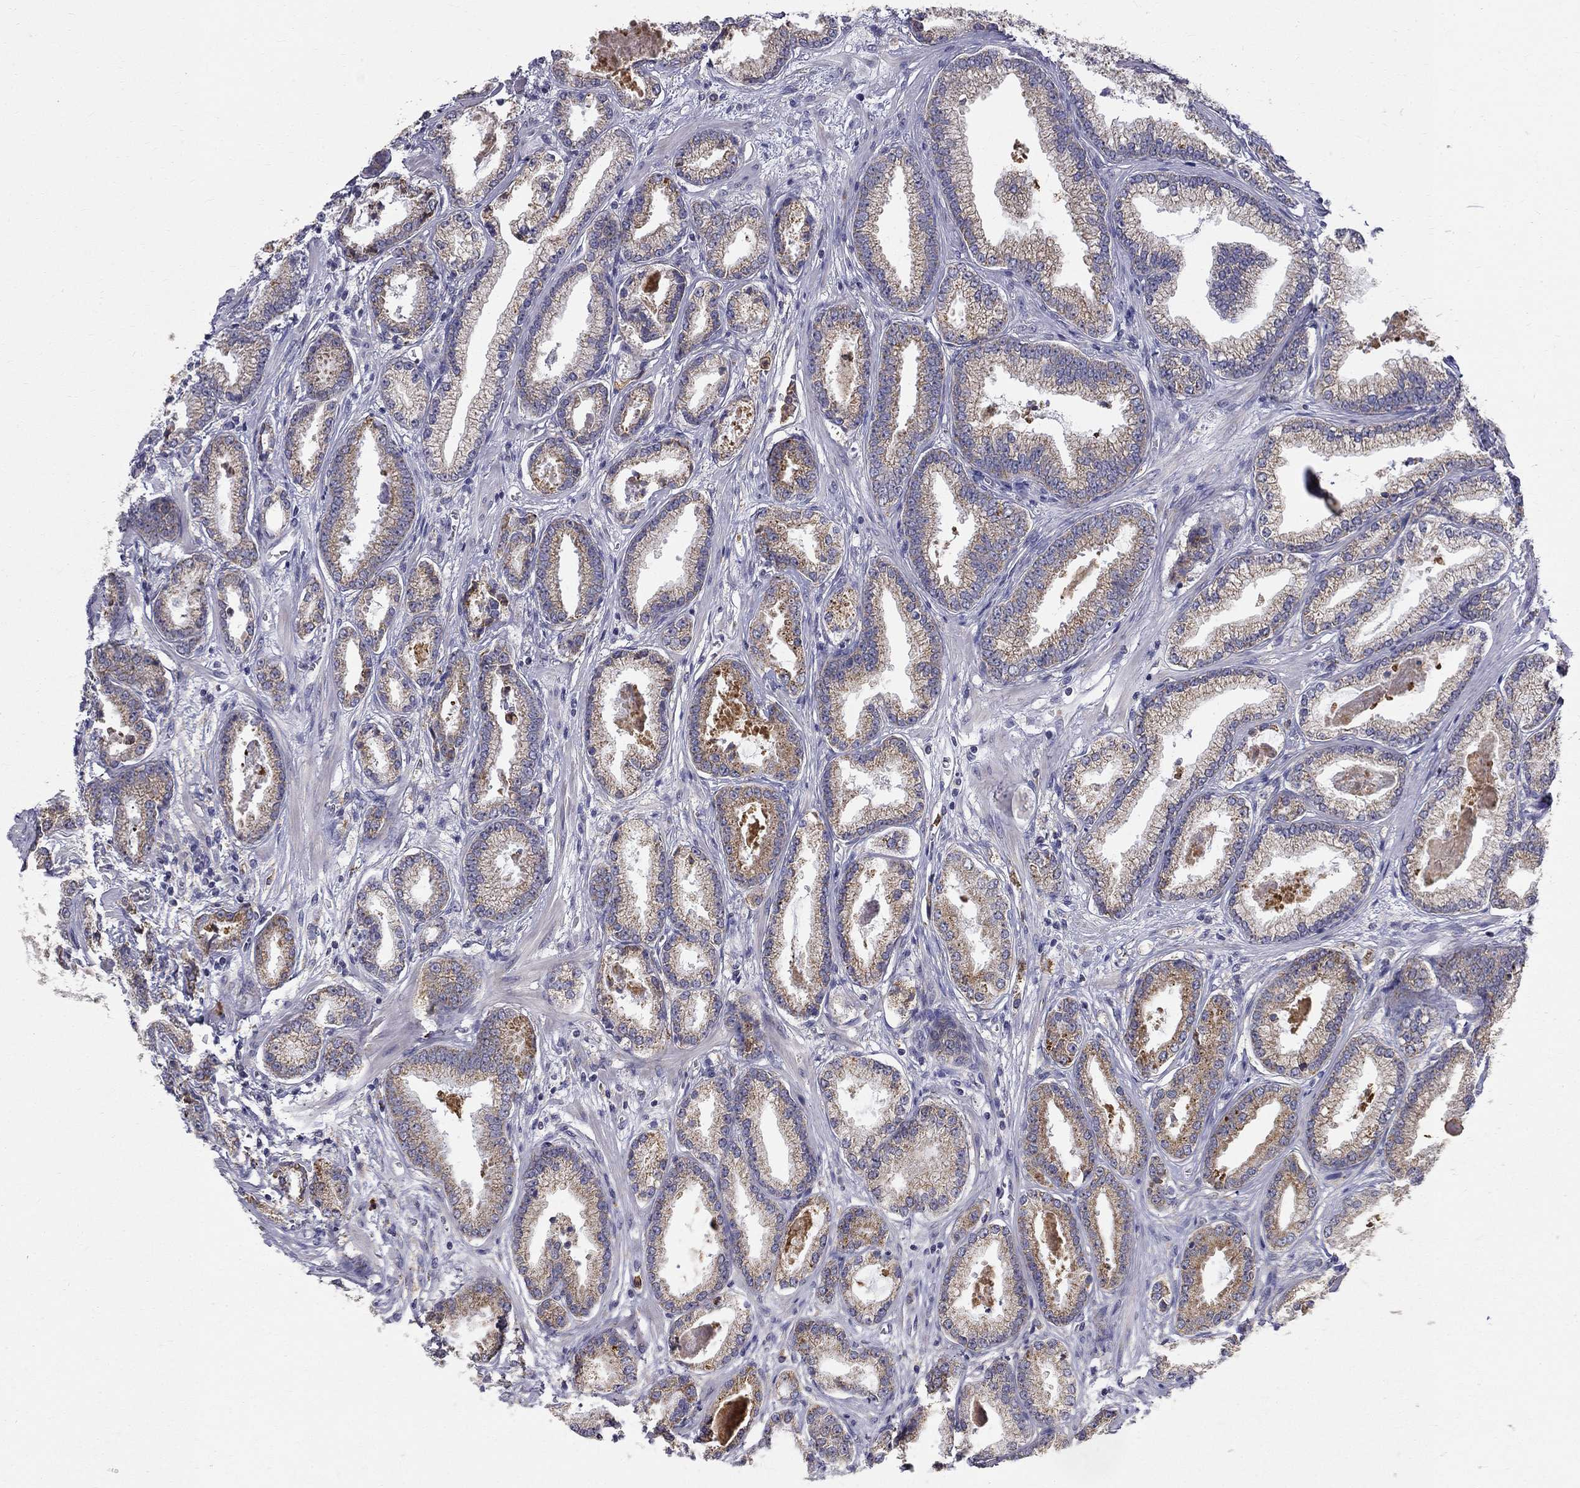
{"staining": {"intensity": "moderate", "quantity": "<25%", "location": "cytoplasmic/membranous"}, "tissue": "prostate cancer", "cell_type": "Tumor cells", "image_type": "cancer", "snomed": [{"axis": "morphology", "description": "Adenocarcinoma, Low grade"}, {"axis": "topography", "description": "Prostate"}], "caption": "A high-resolution histopathology image shows immunohistochemistry staining of prostate cancer (low-grade adenocarcinoma), which shows moderate cytoplasmic/membranous staining in about <25% of tumor cells. Using DAB (3,3'-diaminobenzidine) (brown) and hematoxylin (blue) stains, captured at high magnification using brightfield microscopy.", "gene": "PRDX4", "patient": {"sex": "male", "age": 68}}